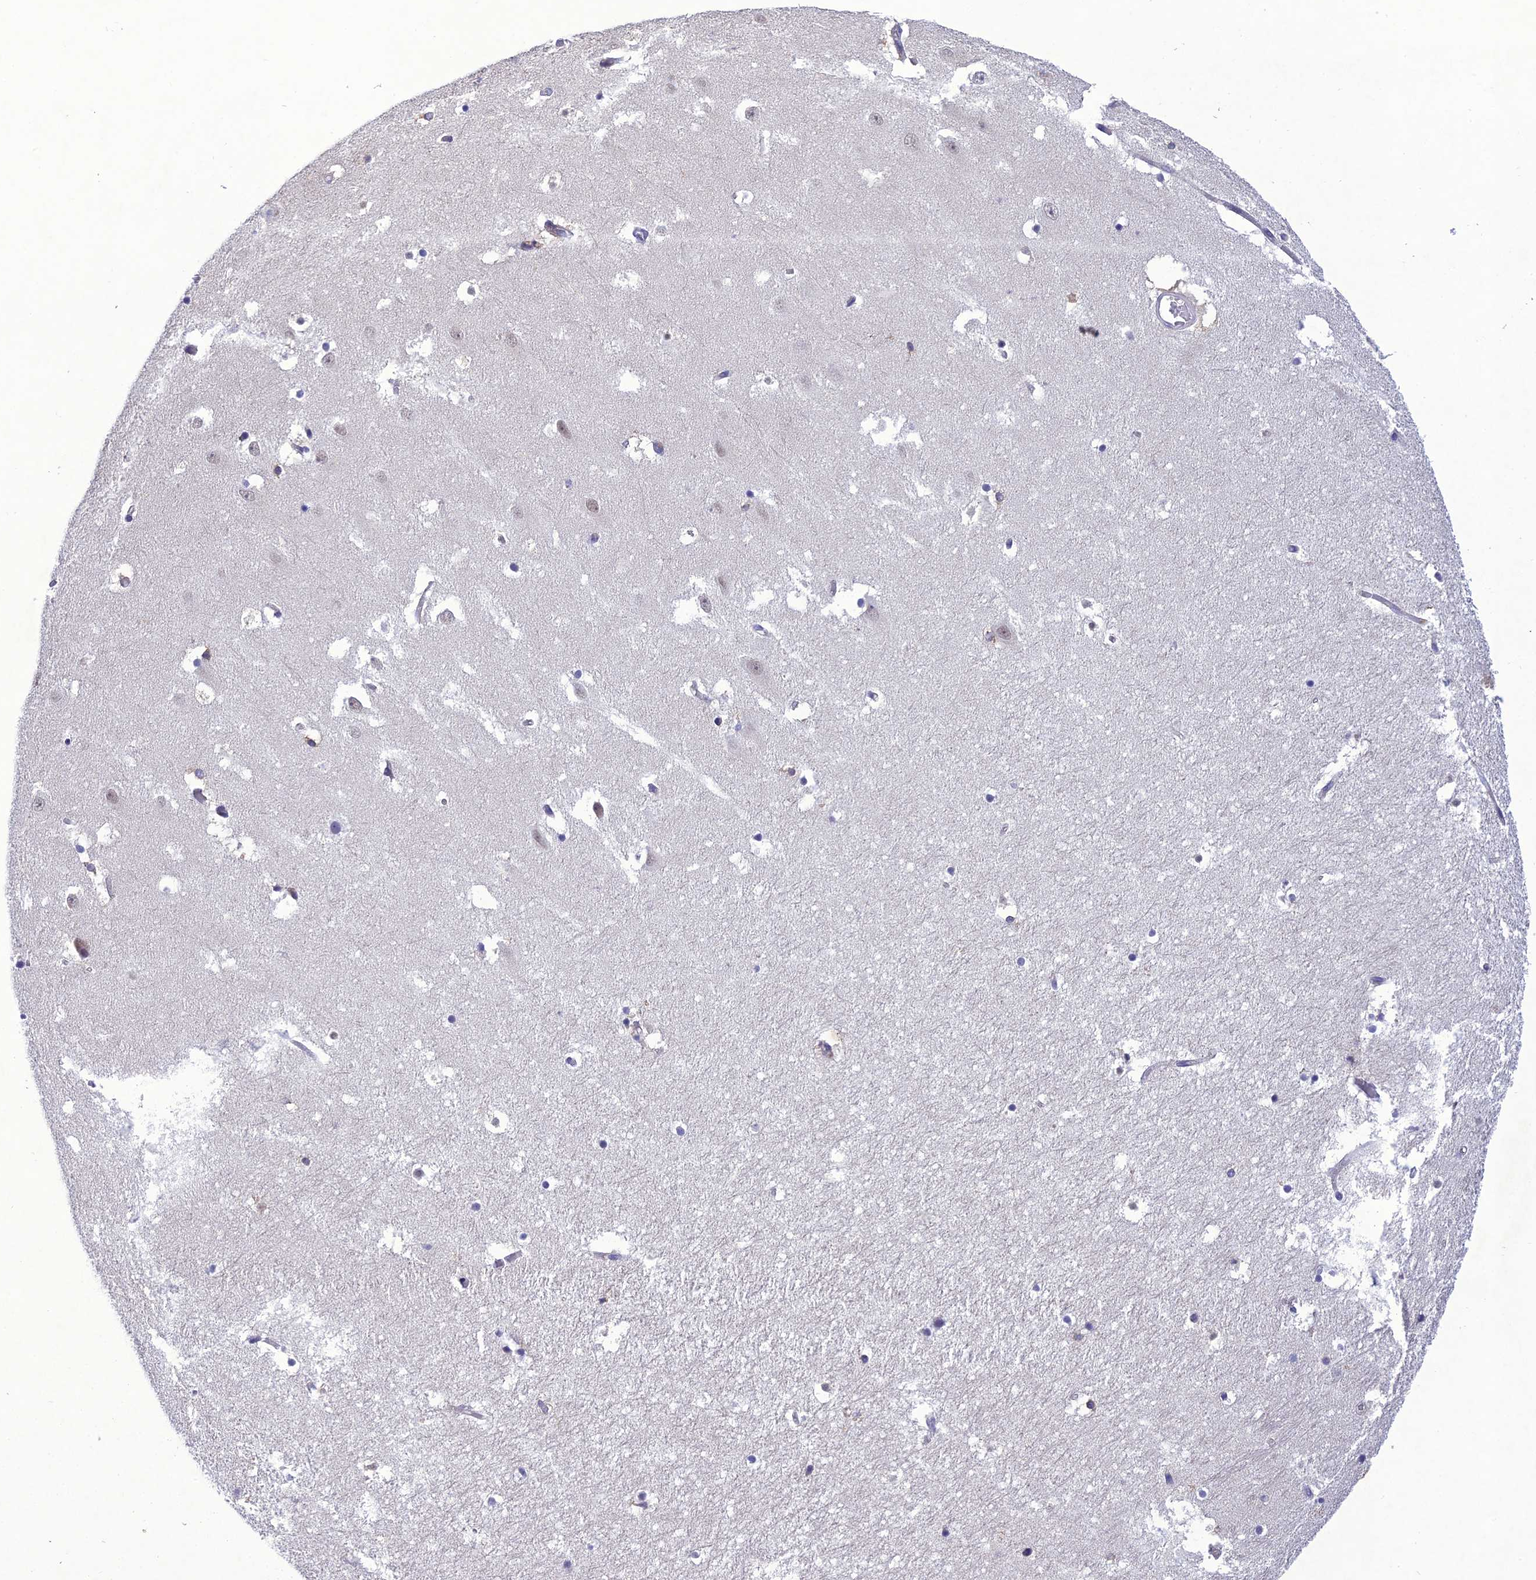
{"staining": {"intensity": "negative", "quantity": "none", "location": "none"}, "tissue": "hippocampus", "cell_type": "Glial cells", "image_type": "normal", "snomed": [{"axis": "morphology", "description": "Normal tissue, NOS"}, {"axis": "topography", "description": "Hippocampus"}], "caption": "This is a image of IHC staining of normal hippocampus, which shows no staining in glial cells.", "gene": "SNX24", "patient": {"sex": "female", "age": 52}}